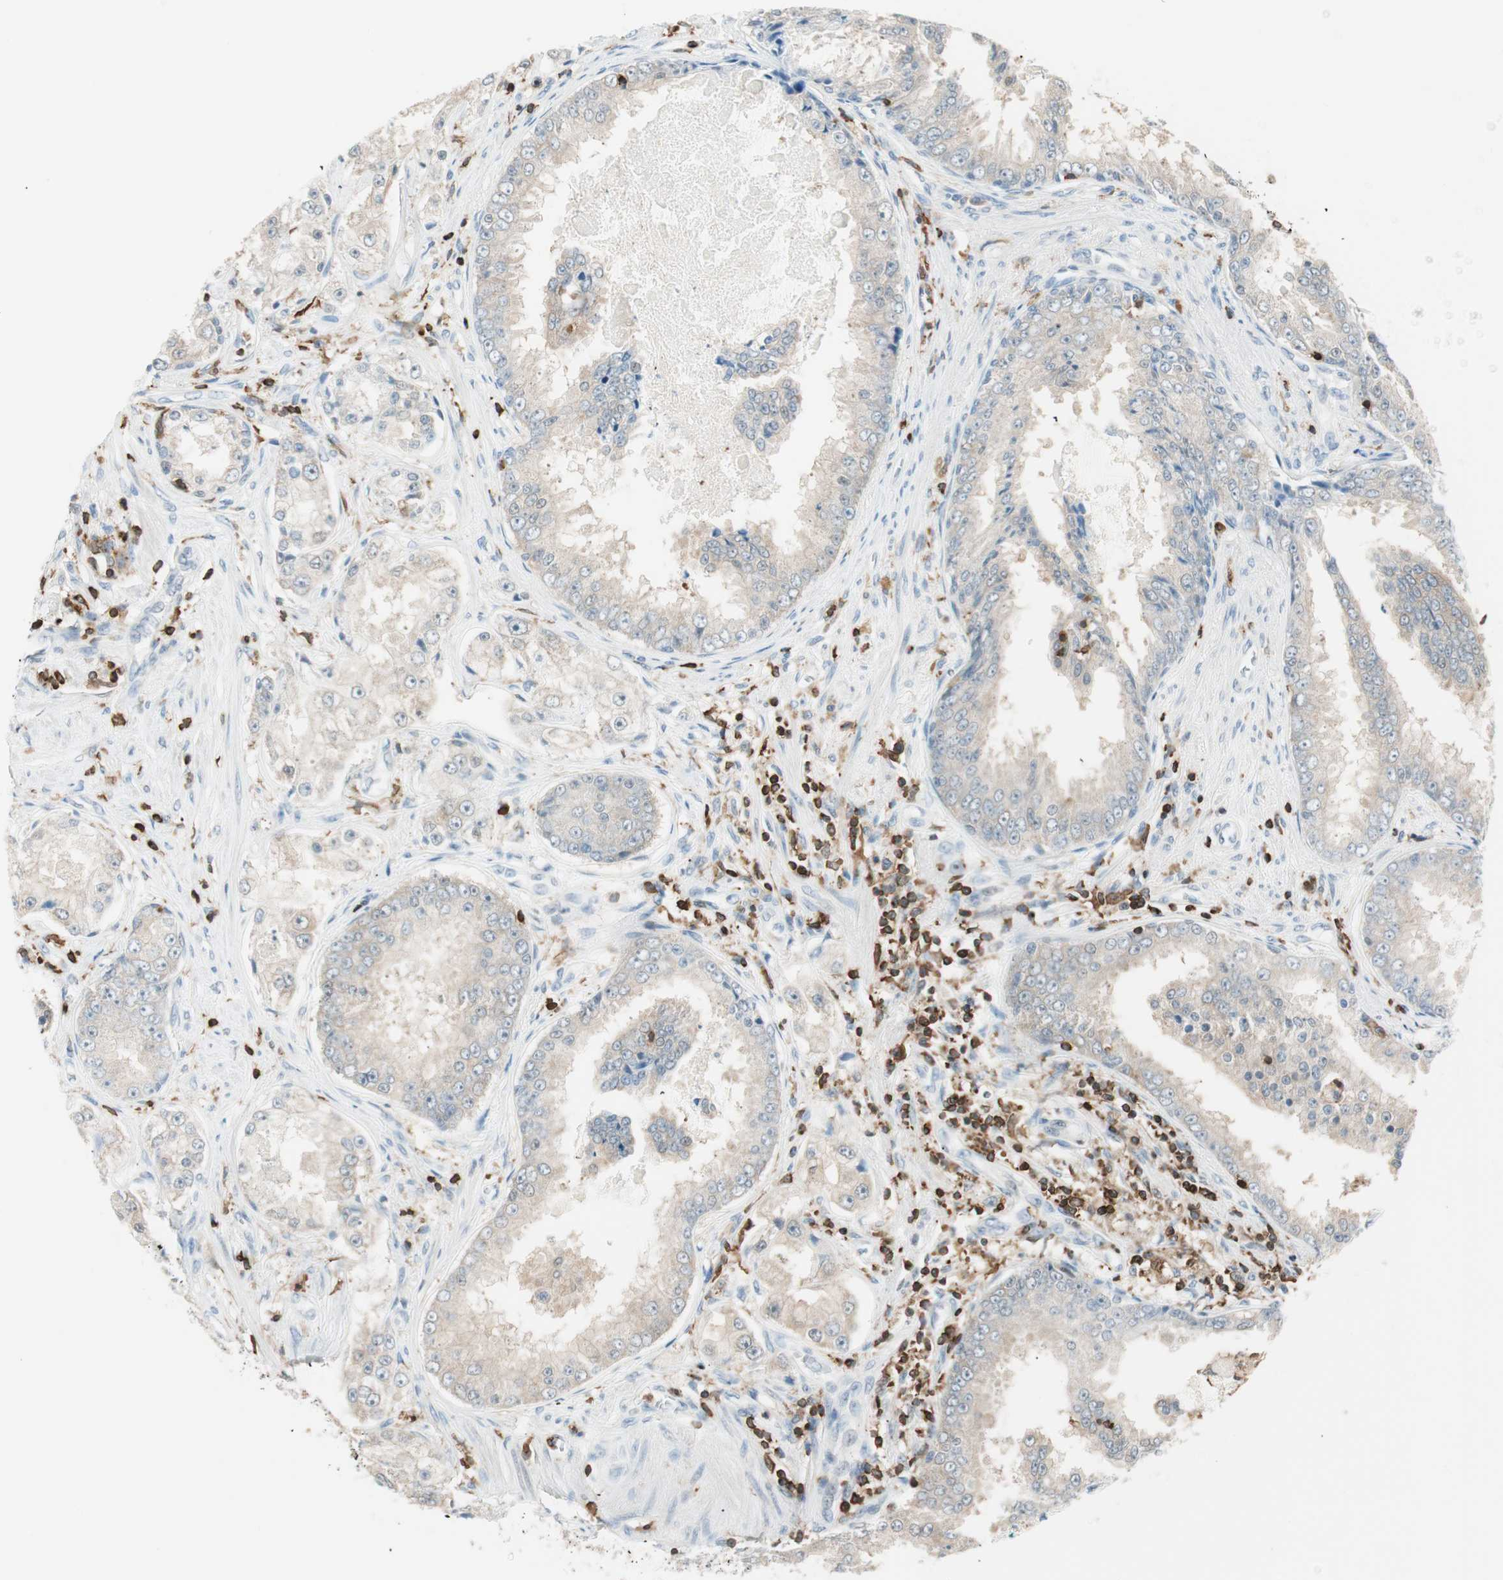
{"staining": {"intensity": "weak", "quantity": "25%-75%", "location": "cytoplasmic/membranous"}, "tissue": "prostate cancer", "cell_type": "Tumor cells", "image_type": "cancer", "snomed": [{"axis": "morphology", "description": "Adenocarcinoma, High grade"}, {"axis": "topography", "description": "Prostate"}], "caption": "Protein analysis of prostate cancer (adenocarcinoma (high-grade)) tissue reveals weak cytoplasmic/membranous expression in about 25%-75% of tumor cells.", "gene": "HPGD", "patient": {"sex": "male", "age": 73}}